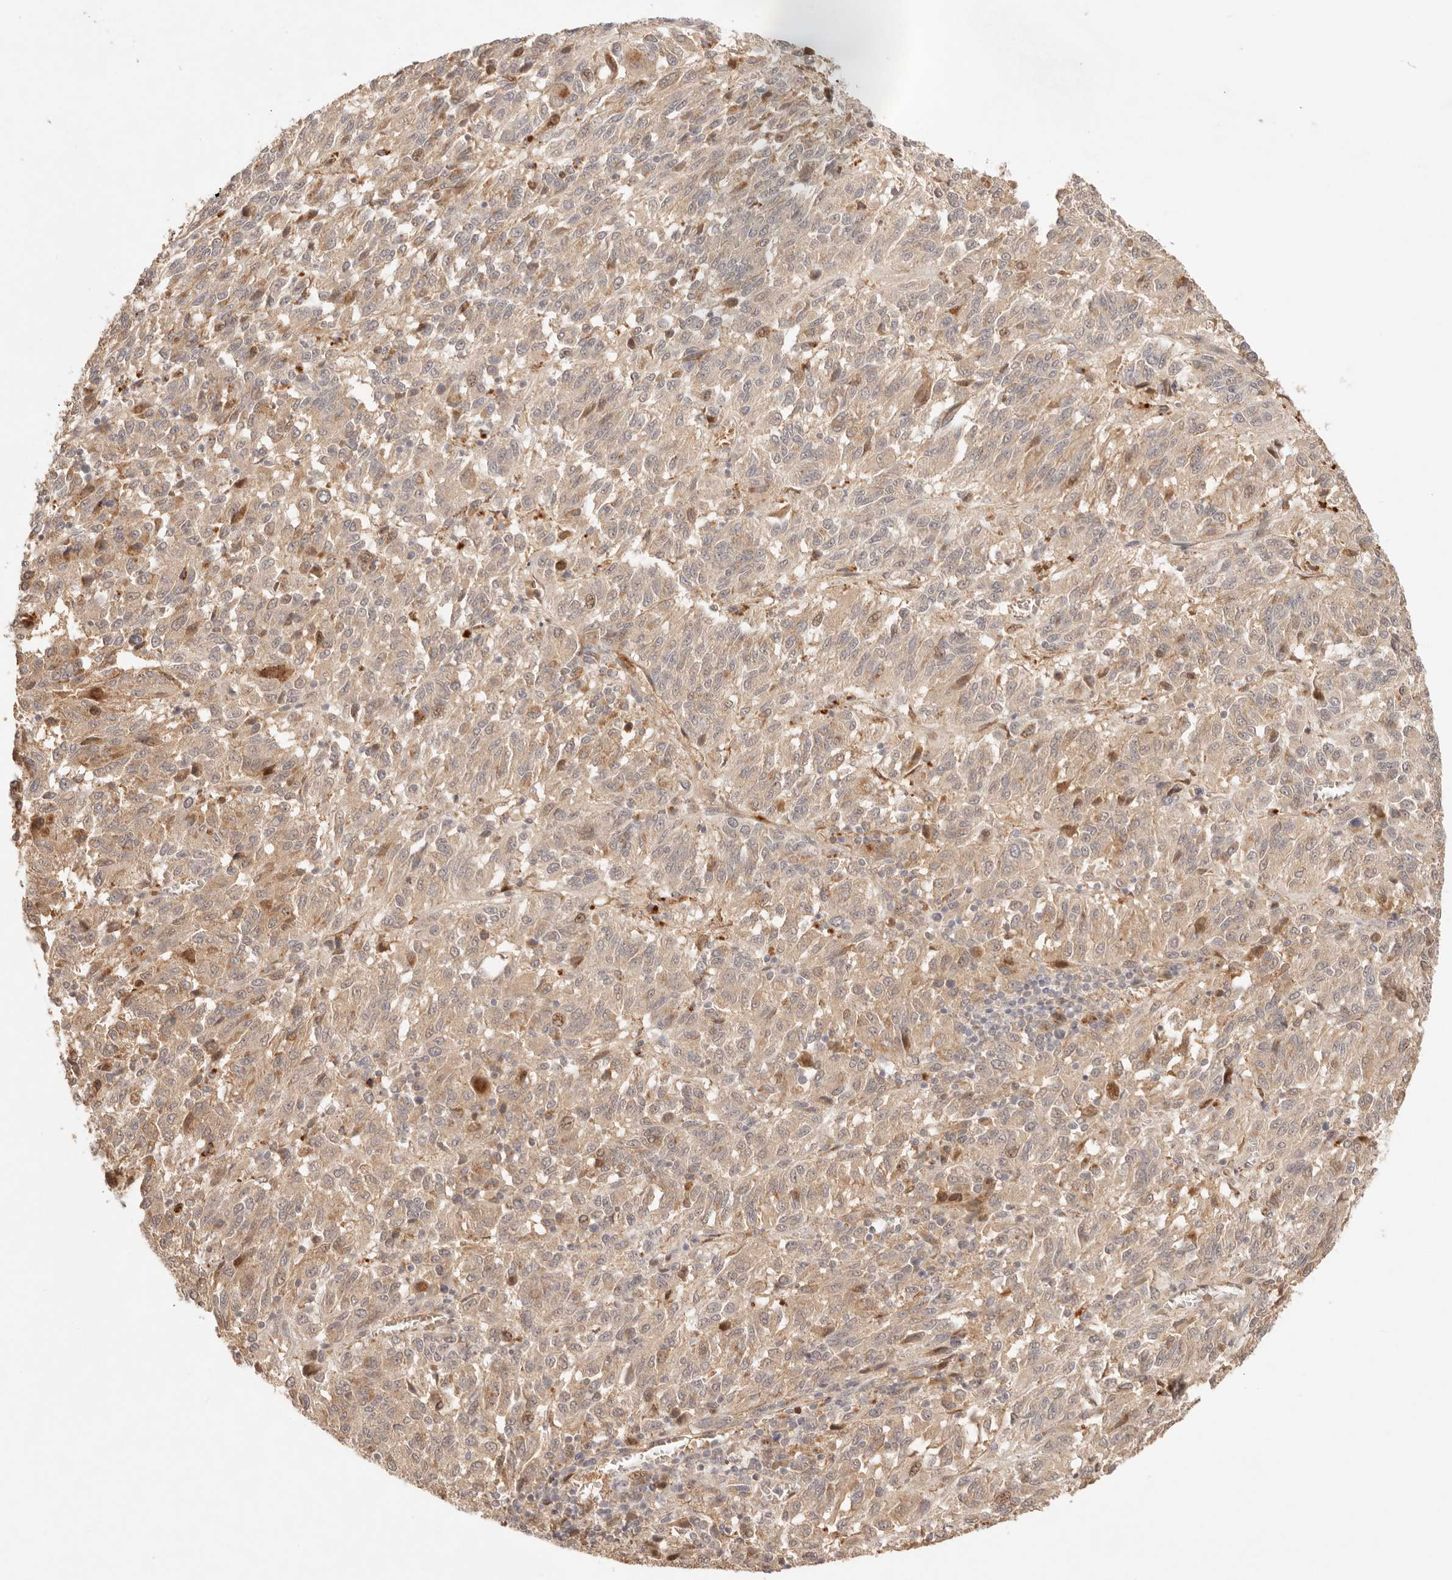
{"staining": {"intensity": "weak", "quantity": ">75%", "location": "cytoplasmic/membranous"}, "tissue": "melanoma", "cell_type": "Tumor cells", "image_type": "cancer", "snomed": [{"axis": "morphology", "description": "Malignant melanoma, Metastatic site"}, {"axis": "topography", "description": "Lung"}], "caption": "IHC (DAB) staining of melanoma displays weak cytoplasmic/membranous protein expression in about >75% of tumor cells.", "gene": "PHLDA3", "patient": {"sex": "male", "age": 64}}